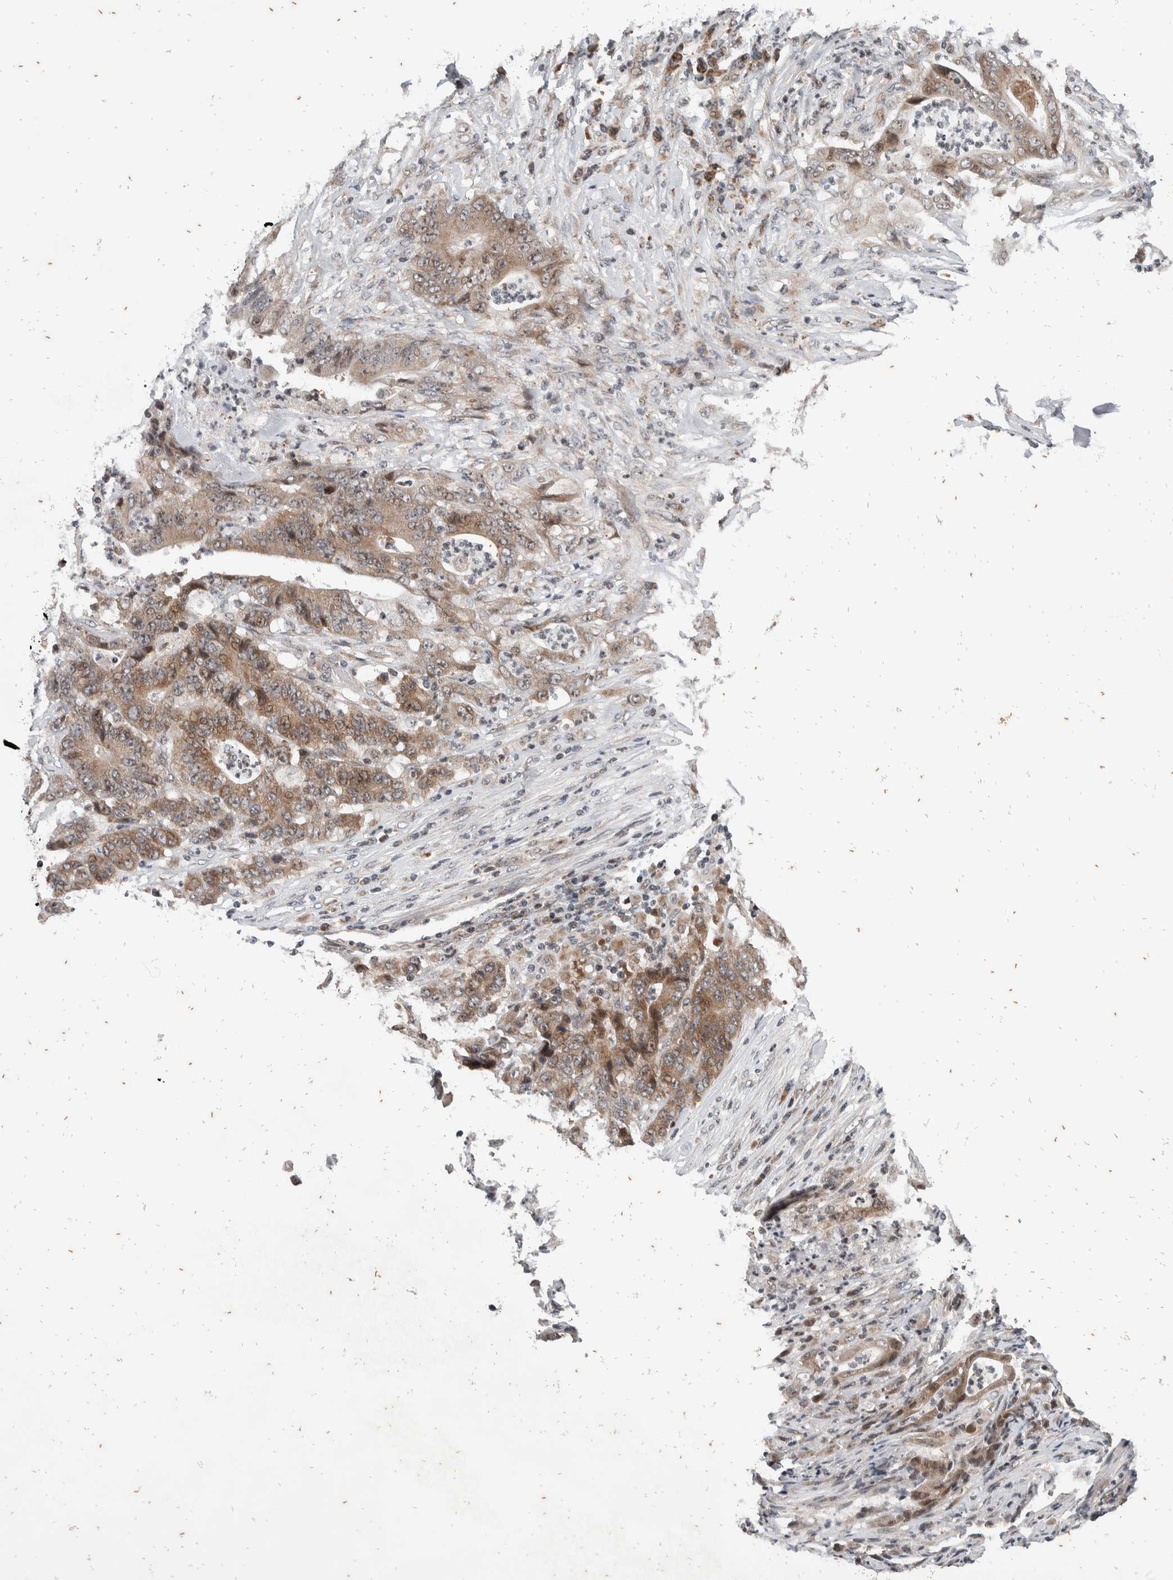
{"staining": {"intensity": "moderate", "quantity": "25%-75%", "location": "cytoplasmic/membranous"}, "tissue": "stomach cancer", "cell_type": "Tumor cells", "image_type": "cancer", "snomed": [{"axis": "morphology", "description": "Adenocarcinoma, NOS"}, {"axis": "topography", "description": "Stomach"}], "caption": "Stomach cancer was stained to show a protein in brown. There is medium levels of moderate cytoplasmic/membranous staining in approximately 25%-75% of tumor cells.", "gene": "ATXN7L1", "patient": {"sex": "female", "age": 73}}